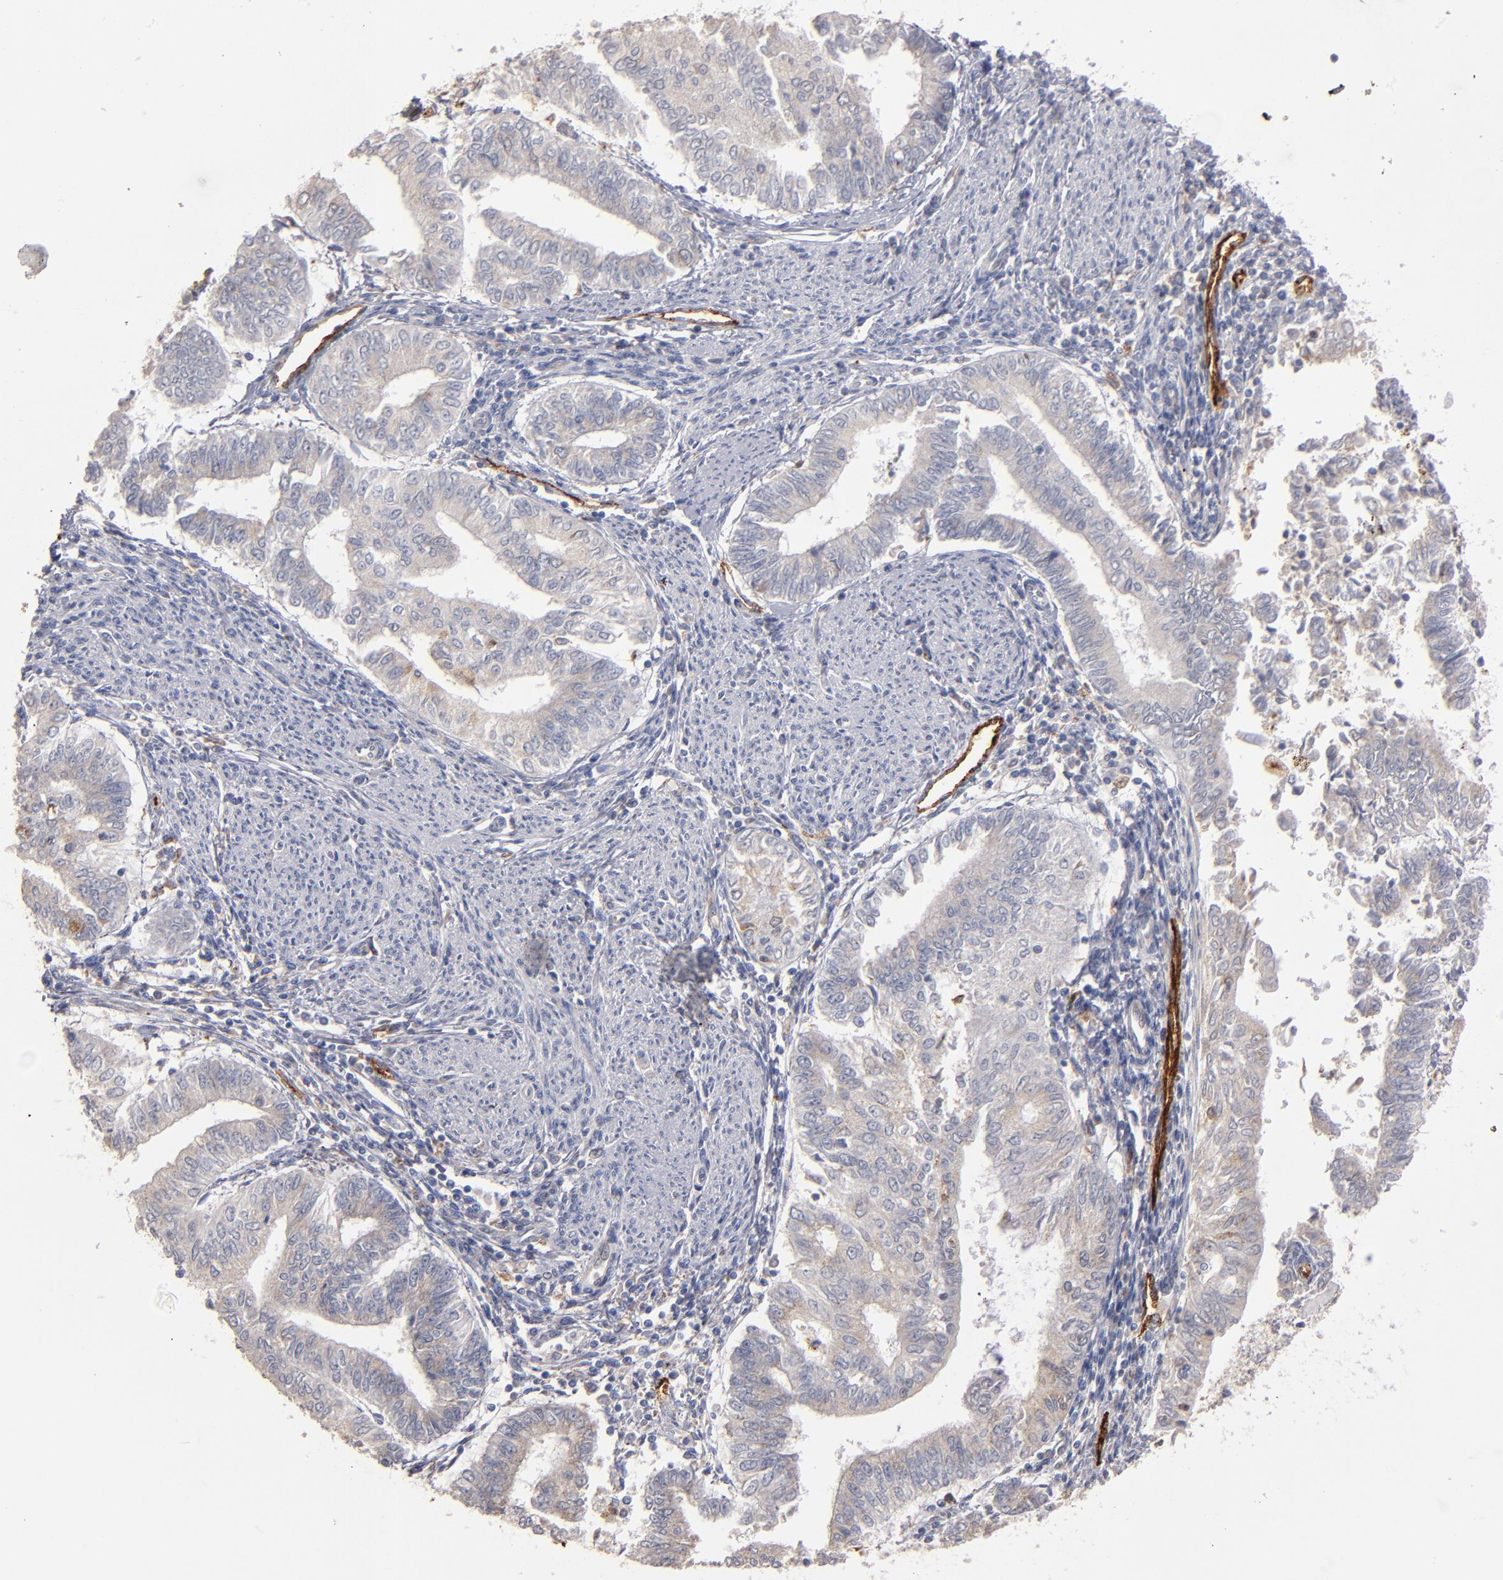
{"staining": {"intensity": "weak", "quantity": "25%-75%", "location": "cytoplasmic/membranous"}, "tissue": "endometrial cancer", "cell_type": "Tumor cells", "image_type": "cancer", "snomed": [{"axis": "morphology", "description": "Adenocarcinoma, NOS"}, {"axis": "topography", "description": "Endometrium"}], "caption": "Immunohistochemistry image of endometrial cancer (adenocarcinoma) stained for a protein (brown), which demonstrates low levels of weak cytoplasmic/membranous staining in approximately 25%-75% of tumor cells.", "gene": "SELP", "patient": {"sex": "female", "age": 66}}